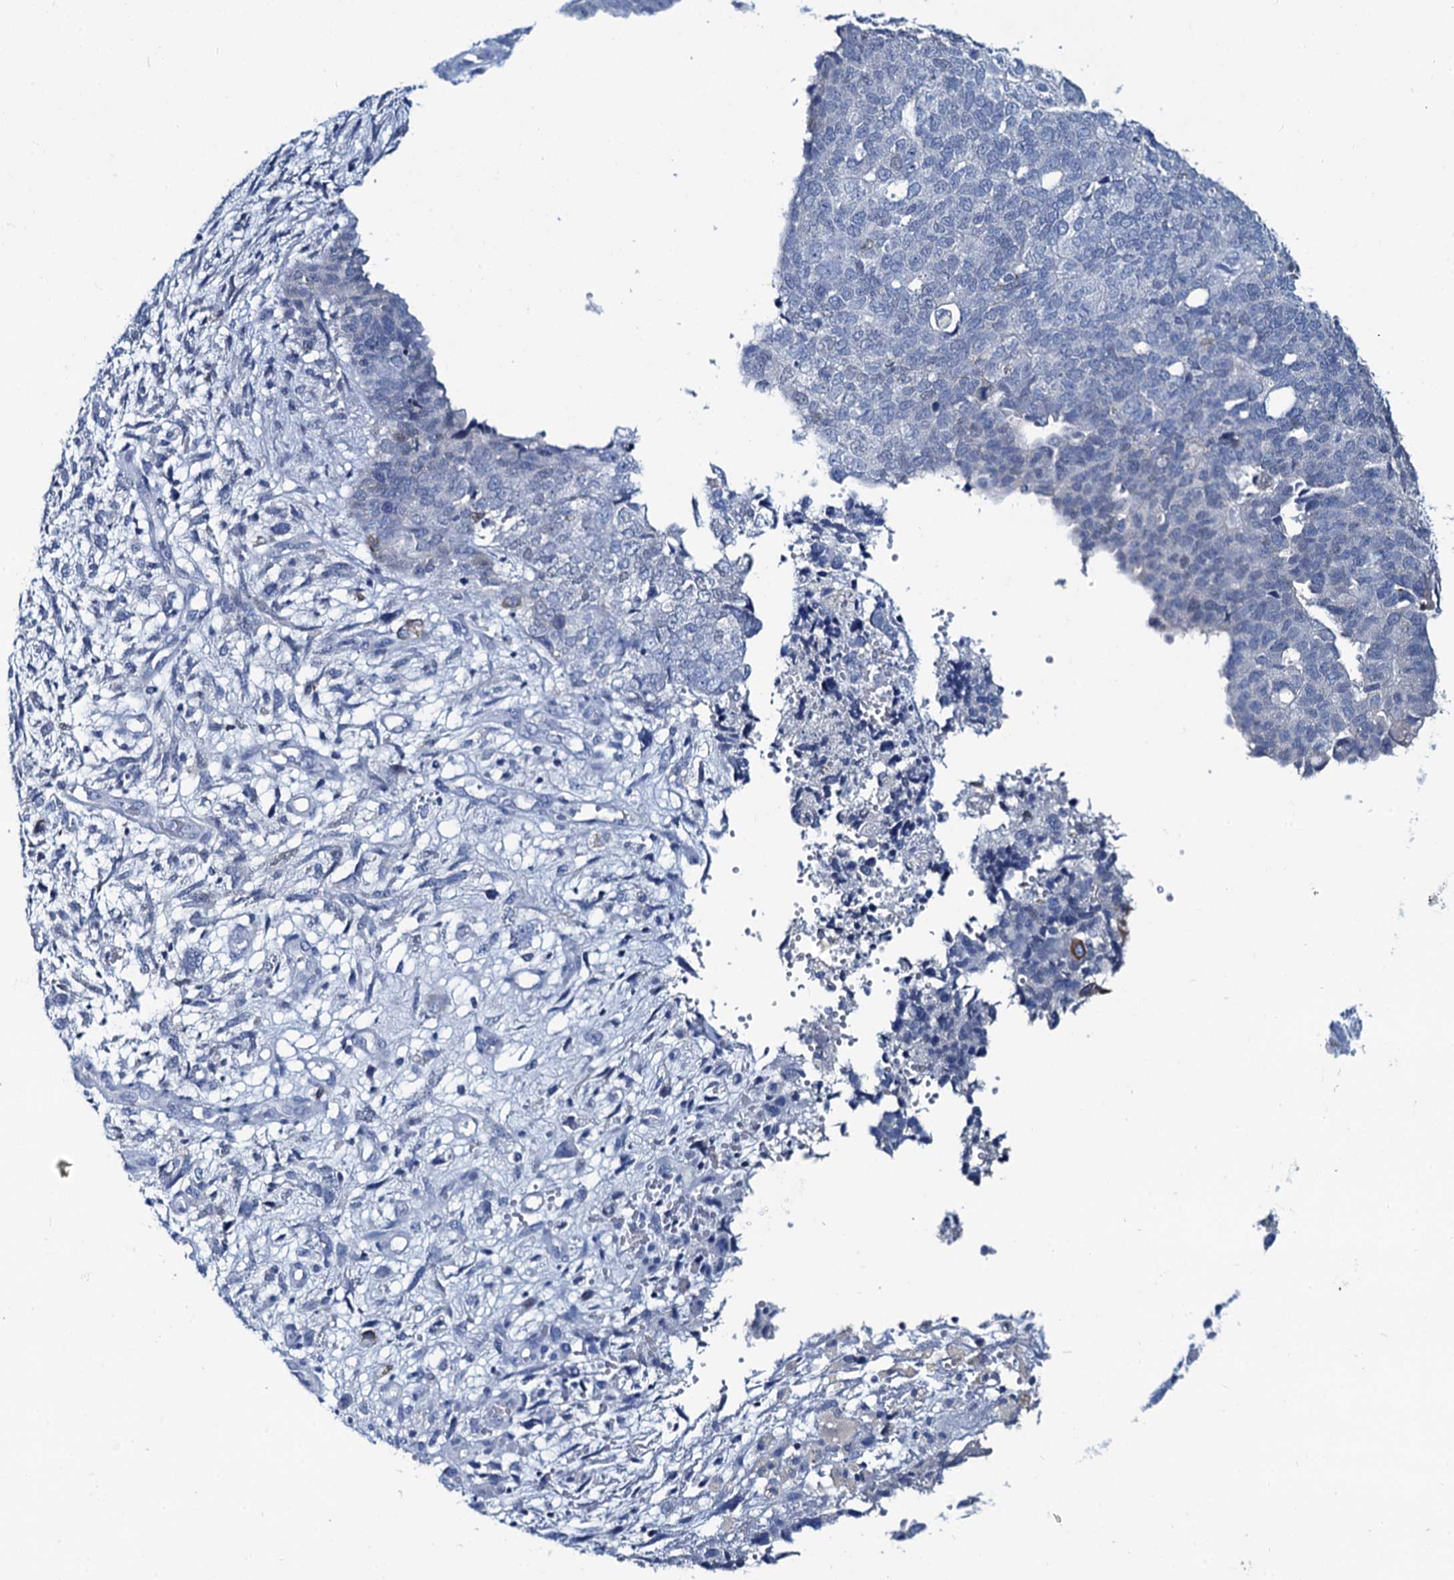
{"staining": {"intensity": "negative", "quantity": "none", "location": "none"}, "tissue": "cervical cancer", "cell_type": "Tumor cells", "image_type": "cancer", "snomed": [{"axis": "morphology", "description": "Squamous cell carcinoma, NOS"}, {"axis": "topography", "description": "Cervix"}], "caption": "Human cervical squamous cell carcinoma stained for a protein using immunohistochemistry exhibits no expression in tumor cells.", "gene": "TOX3", "patient": {"sex": "female", "age": 63}}